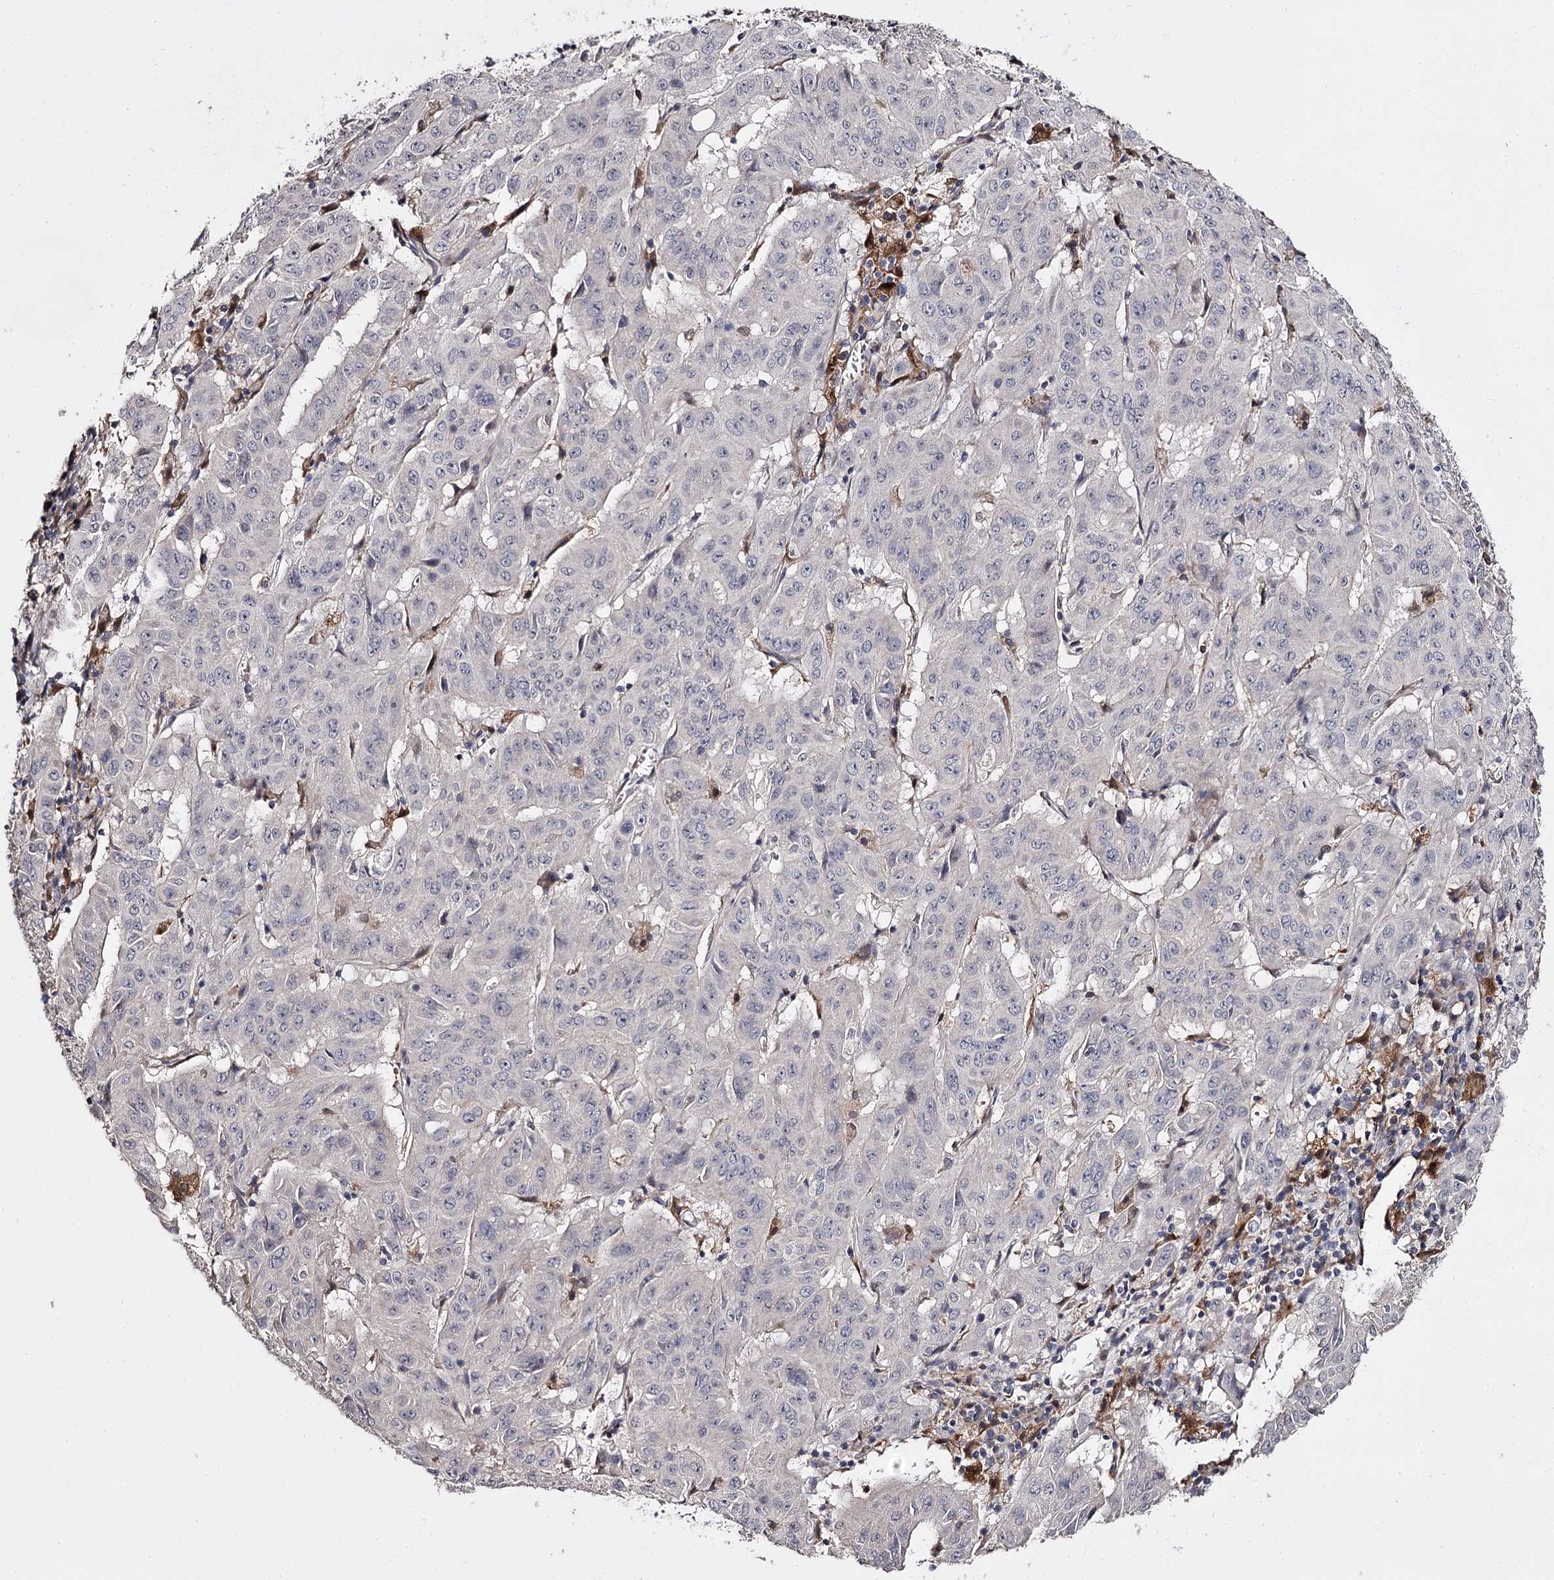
{"staining": {"intensity": "negative", "quantity": "none", "location": "none"}, "tissue": "pancreatic cancer", "cell_type": "Tumor cells", "image_type": "cancer", "snomed": [{"axis": "morphology", "description": "Adenocarcinoma, NOS"}, {"axis": "topography", "description": "Pancreas"}], "caption": "IHC photomicrograph of neoplastic tissue: pancreatic cancer stained with DAB (3,3'-diaminobenzidine) exhibits no significant protein positivity in tumor cells.", "gene": "SLC32A1", "patient": {"sex": "male", "age": 63}}